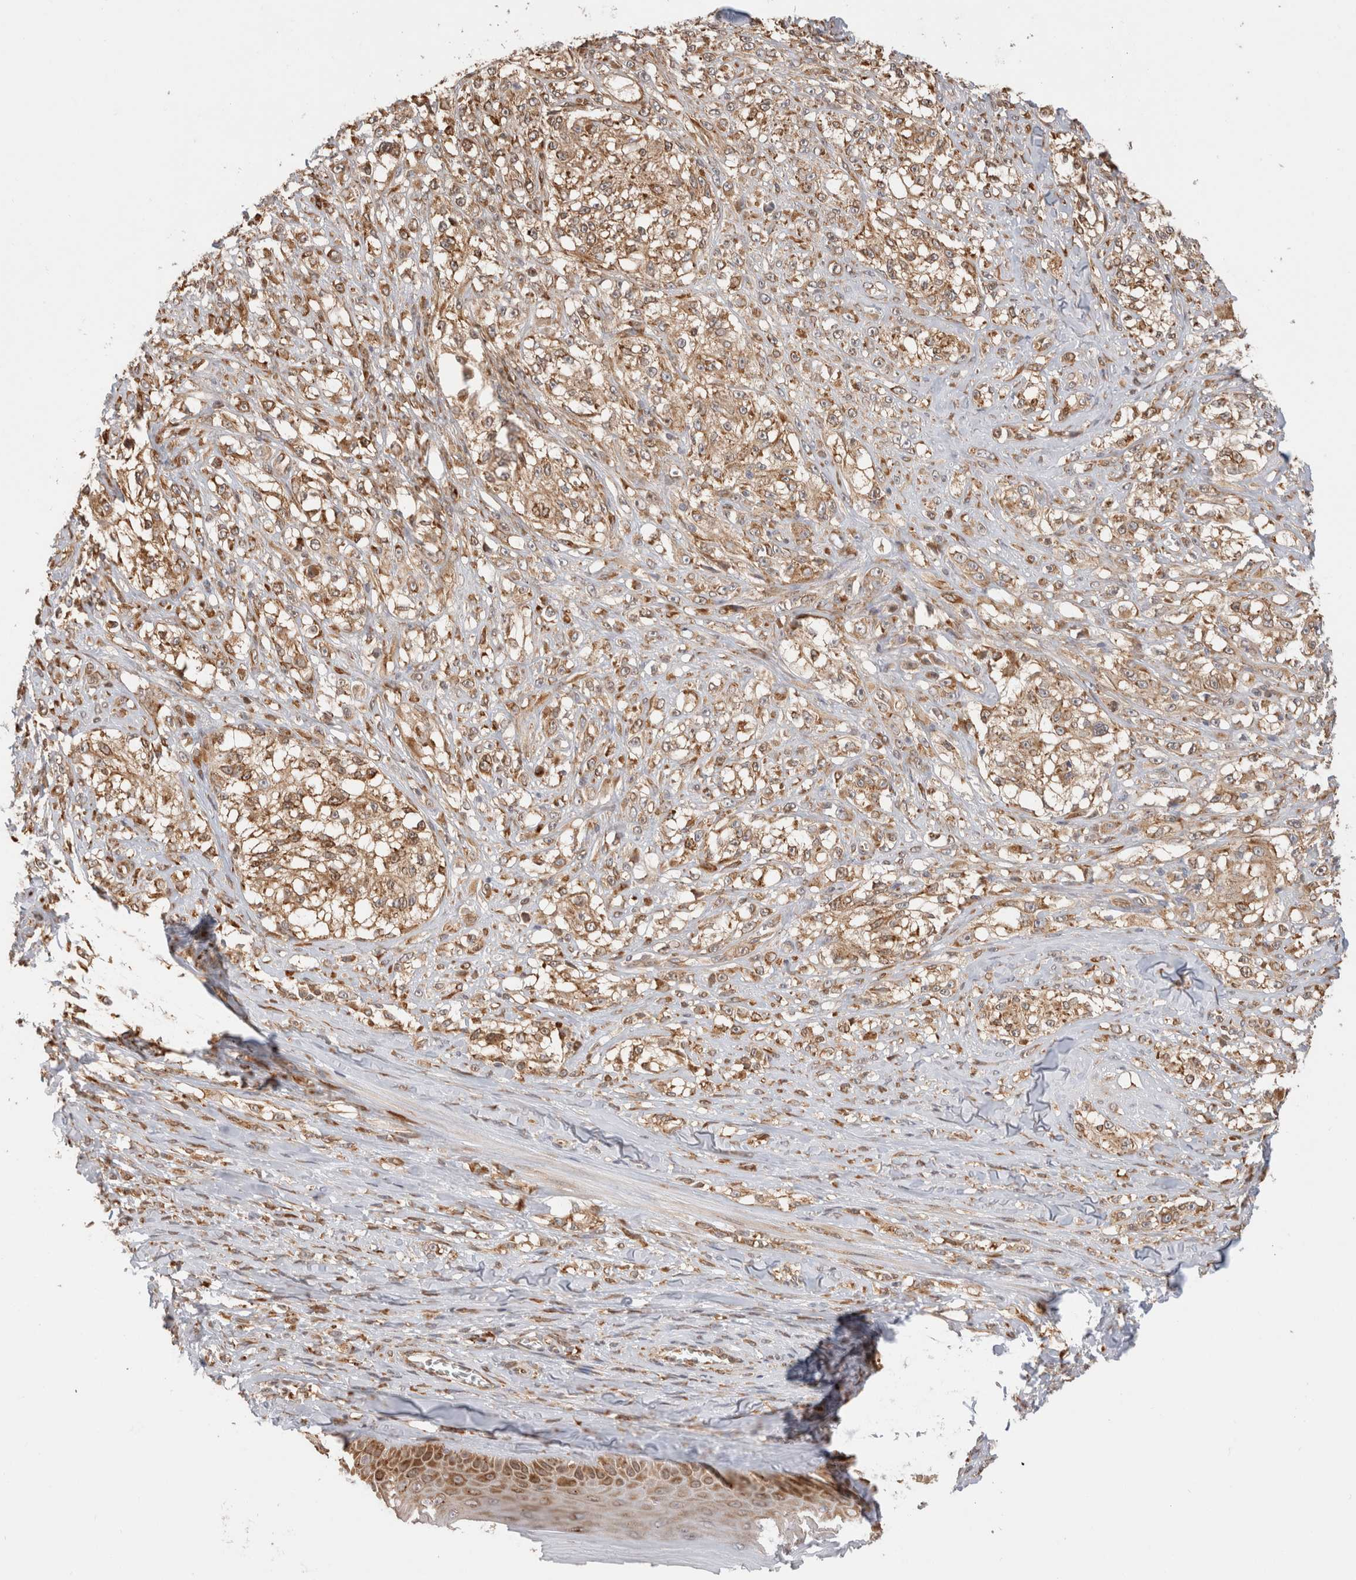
{"staining": {"intensity": "weak", "quantity": ">75%", "location": "cytoplasmic/membranous"}, "tissue": "melanoma", "cell_type": "Tumor cells", "image_type": "cancer", "snomed": [{"axis": "morphology", "description": "Malignant melanoma, NOS"}, {"axis": "topography", "description": "Skin of head"}], "caption": "Malignant melanoma stained for a protein (brown) demonstrates weak cytoplasmic/membranous positive expression in approximately >75% of tumor cells.", "gene": "ACTL9", "patient": {"sex": "male", "age": 83}}